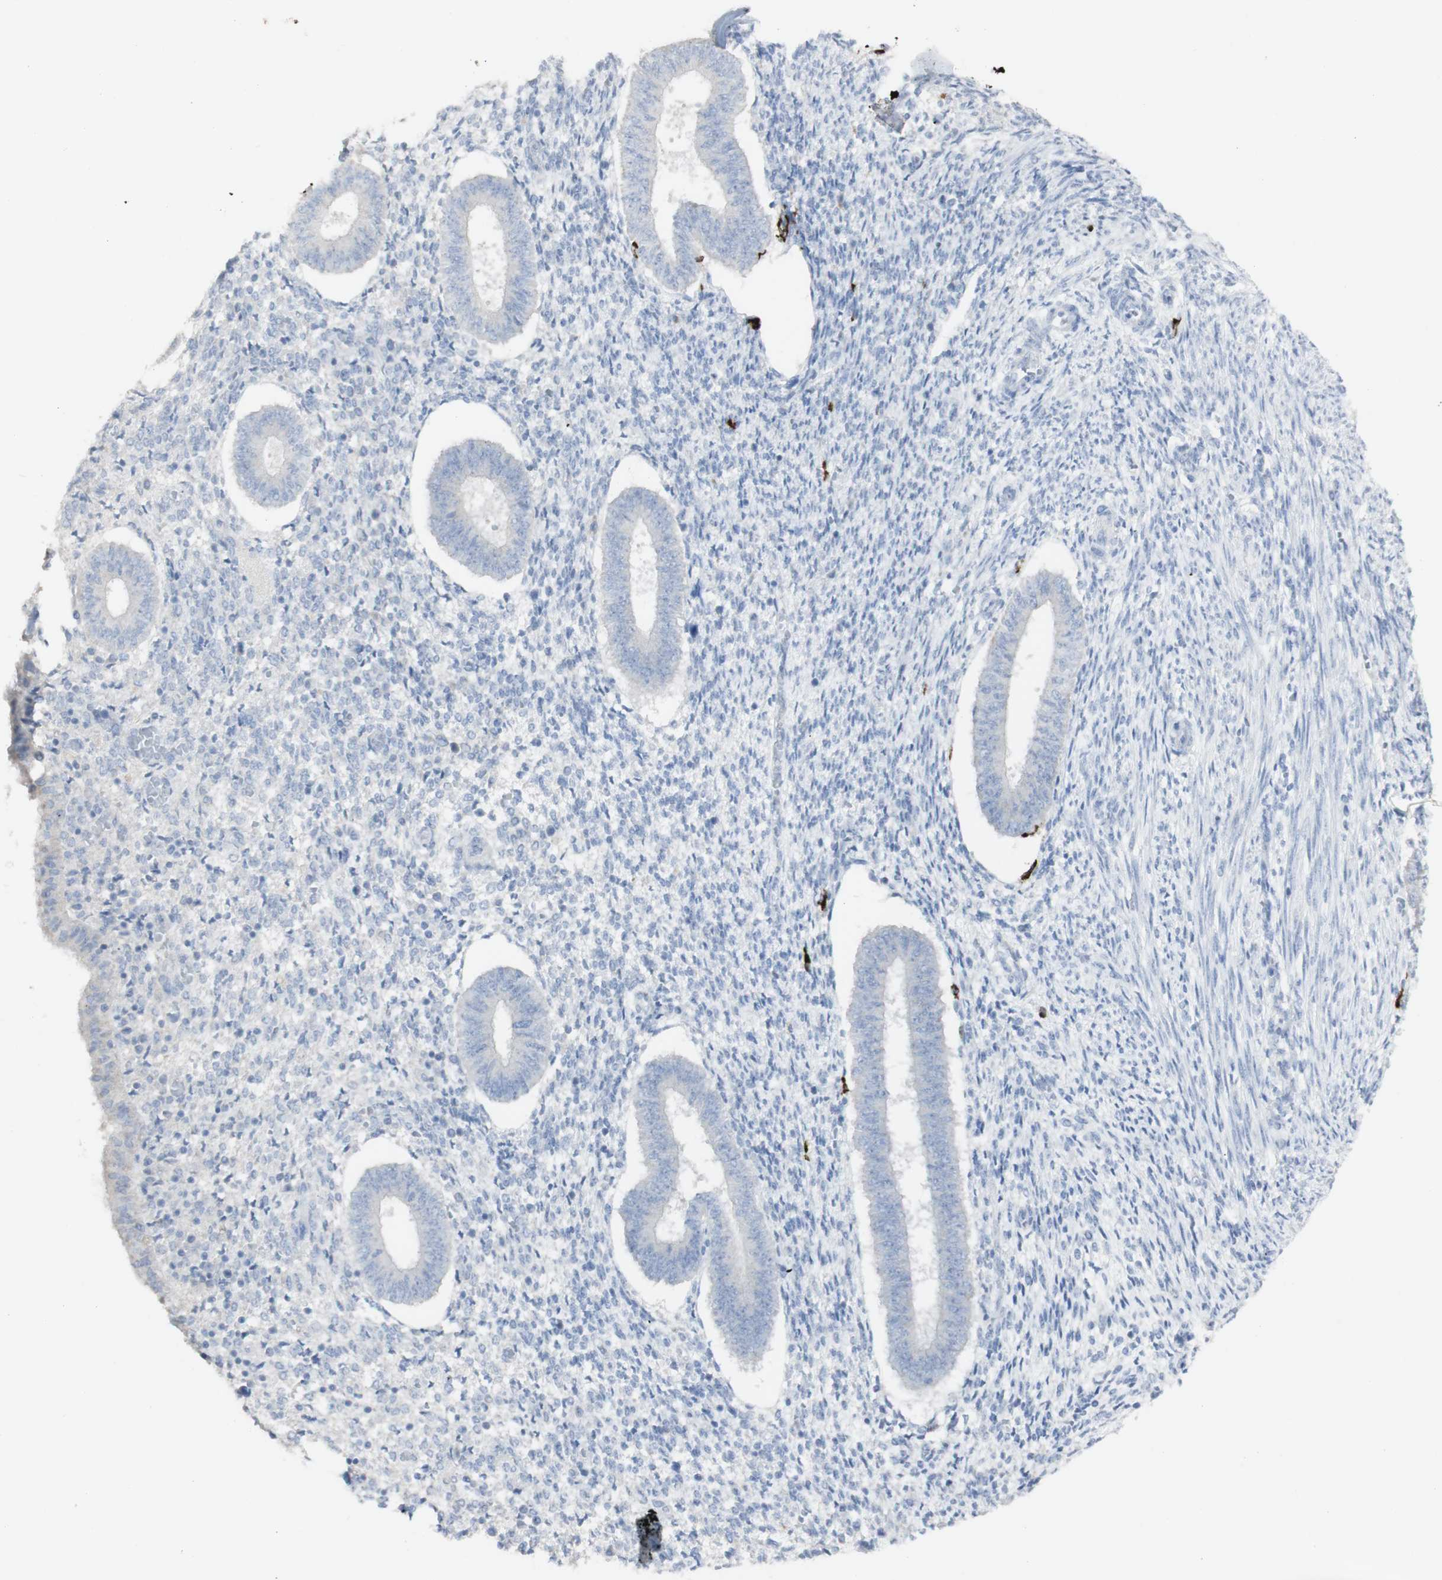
{"staining": {"intensity": "negative", "quantity": "none", "location": "none"}, "tissue": "endometrium", "cell_type": "Cells in endometrial stroma", "image_type": "normal", "snomed": [{"axis": "morphology", "description": "Normal tissue, NOS"}, {"axis": "topography", "description": "Endometrium"}], "caption": "The immunohistochemistry (IHC) photomicrograph has no significant positivity in cells in endometrial stroma of endometrium.", "gene": "CD207", "patient": {"sex": "female", "age": 35}}